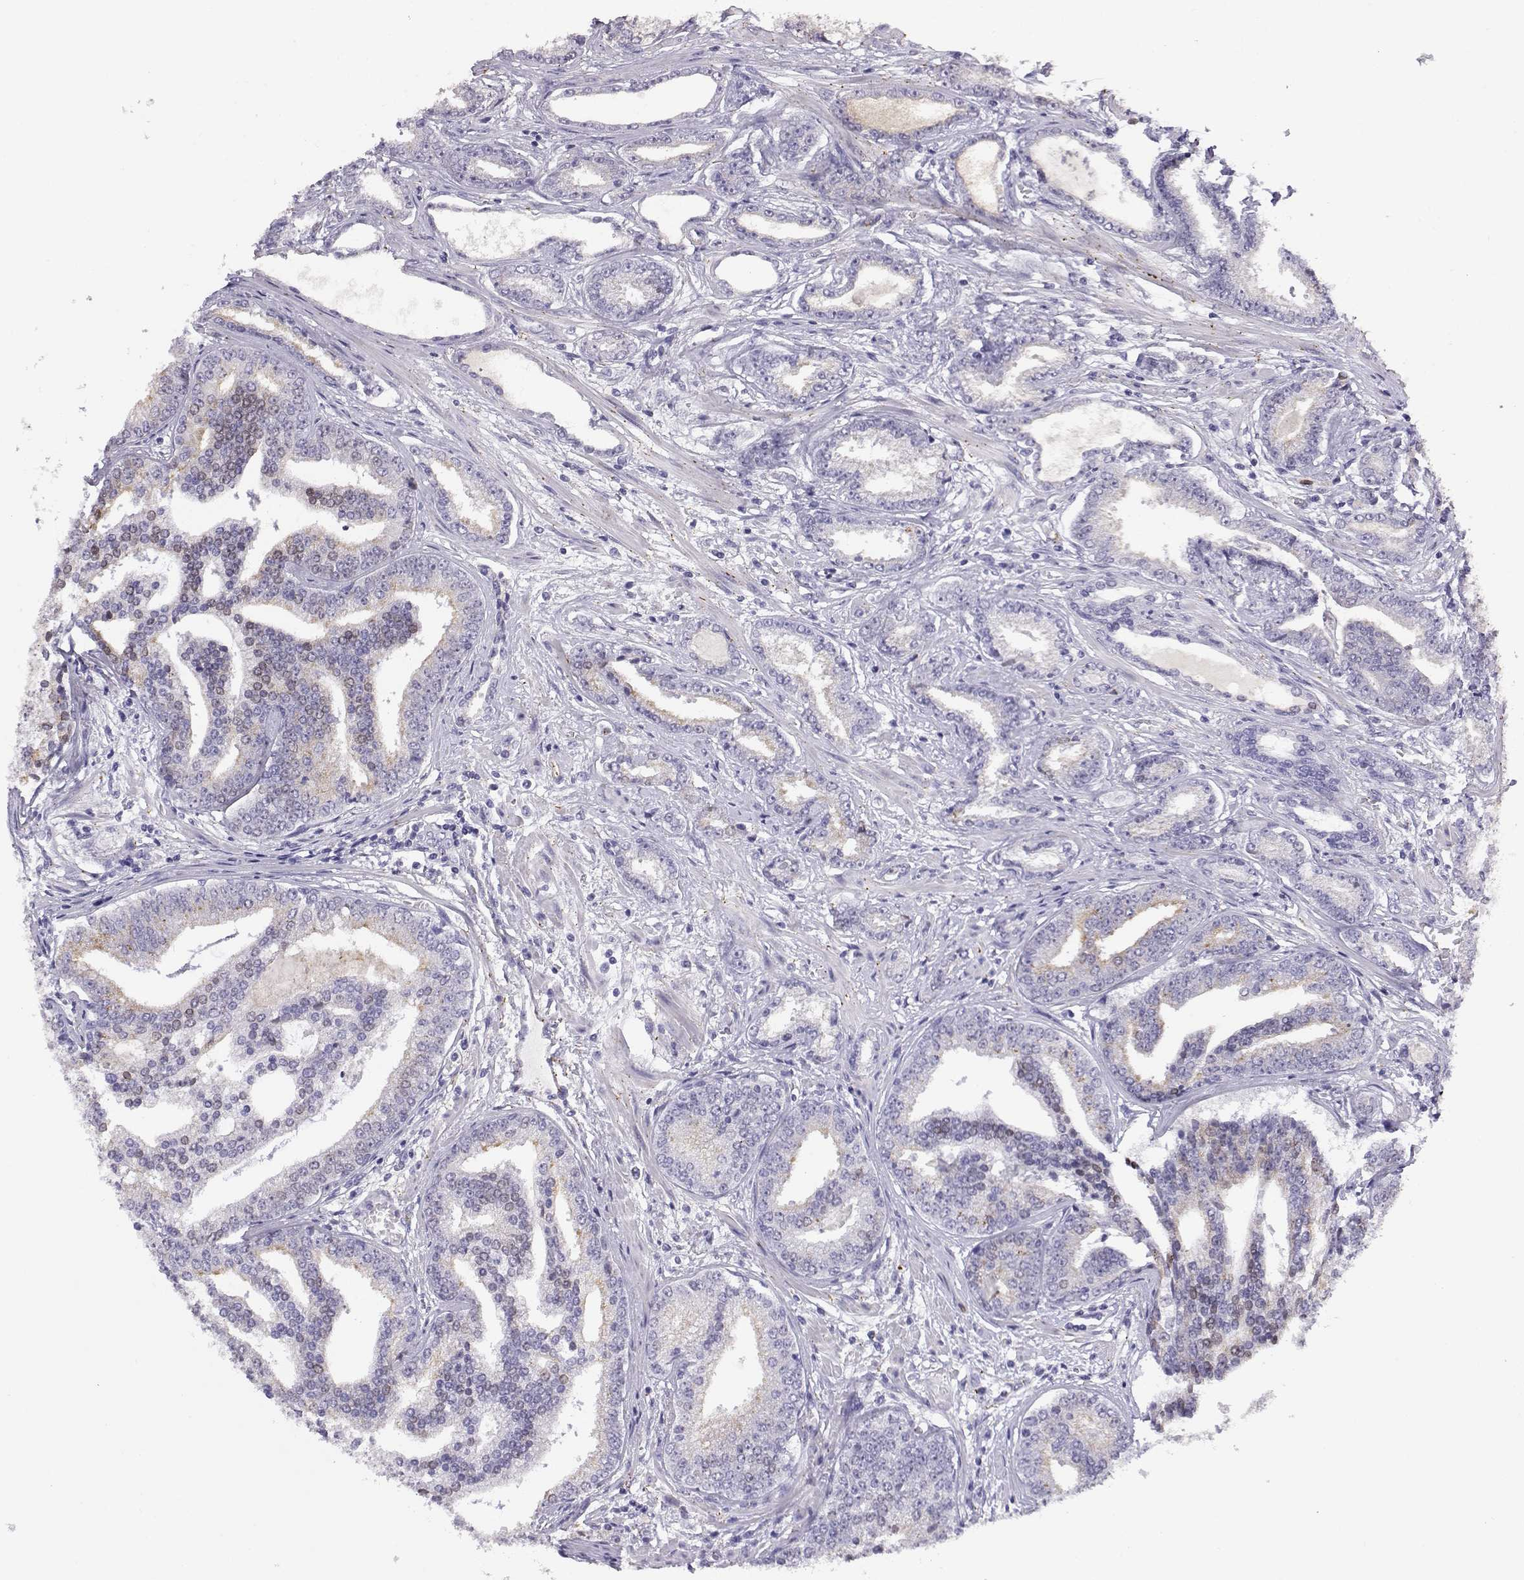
{"staining": {"intensity": "negative", "quantity": "none", "location": "none"}, "tissue": "prostate cancer", "cell_type": "Tumor cells", "image_type": "cancer", "snomed": [{"axis": "morphology", "description": "Adenocarcinoma, NOS"}, {"axis": "topography", "description": "Prostate"}], "caption": "An image of adenocarcinoma (prostate) stained for a protein demonstrates no brown staining in tumor cells. Brightfield microscopy of immunohistochemistry stained with DAB (3,3'-diaminobenzidine) (brown) and hematoxylin (blue), captured at high magnification.", "gene": "ENDOU", "patient": {"sex": "male", "age": 64}}